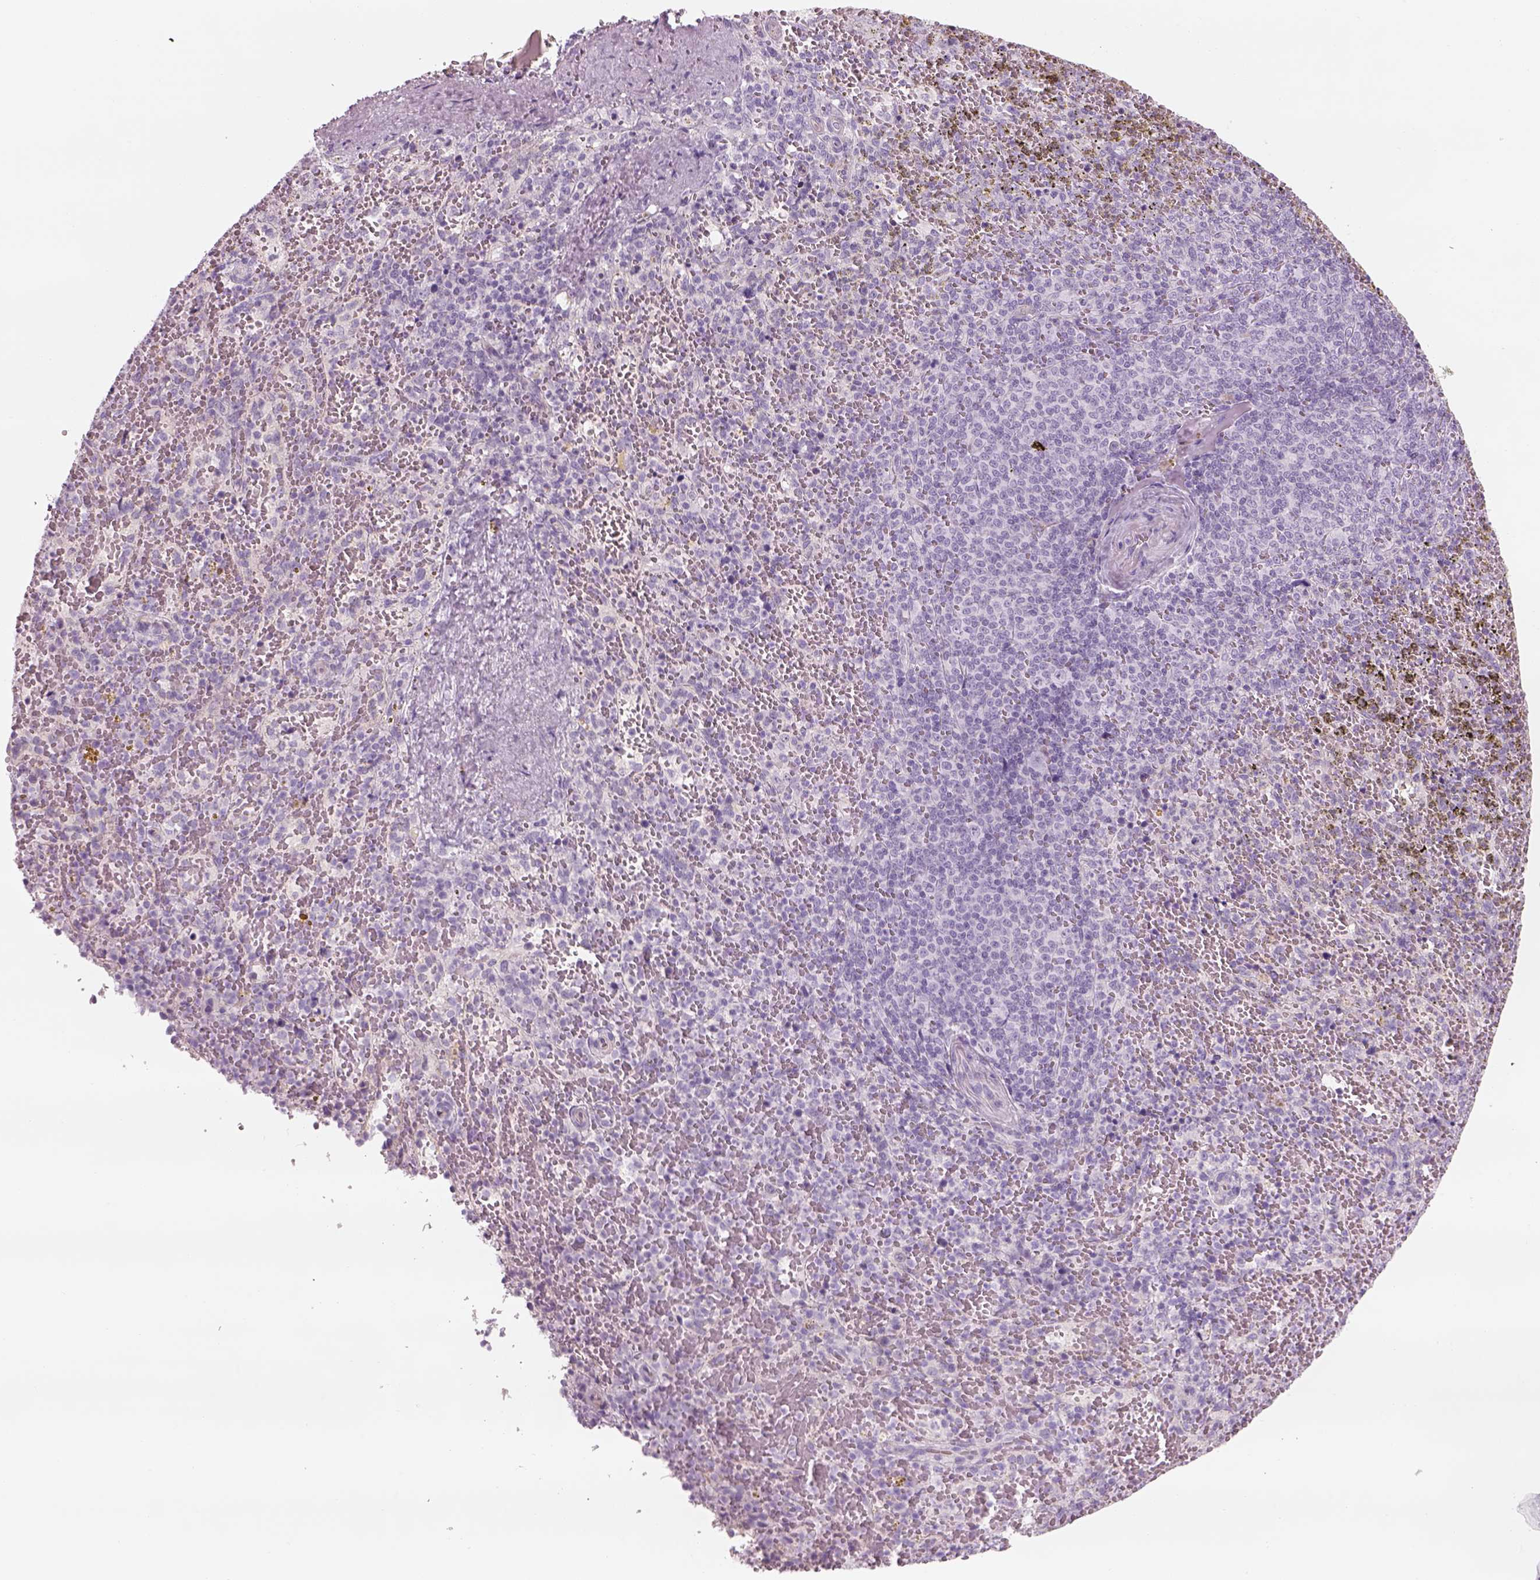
{"staining": {"intensity": "negative", "quantity": "none", "location": "none"}, "tissue": "spleen", "cell_type": "Cells in red pulp", "image_type": "normal", "snomed": [{"axis": "morphology", "description": "Normal tissue, NOS"}, {"axis": "topography", "description": "Spleen"}], "caption": "The image shows no staining of cells in red pulp in unremarkable spleen. Brightfield microscopy of immunohistochemistry (IHC) stained with DAB (brown) and hematoxylin (blue), captured at high magnification.", "gene": "GAS2L2", "patient": {"sex": "female", "age": 50}}